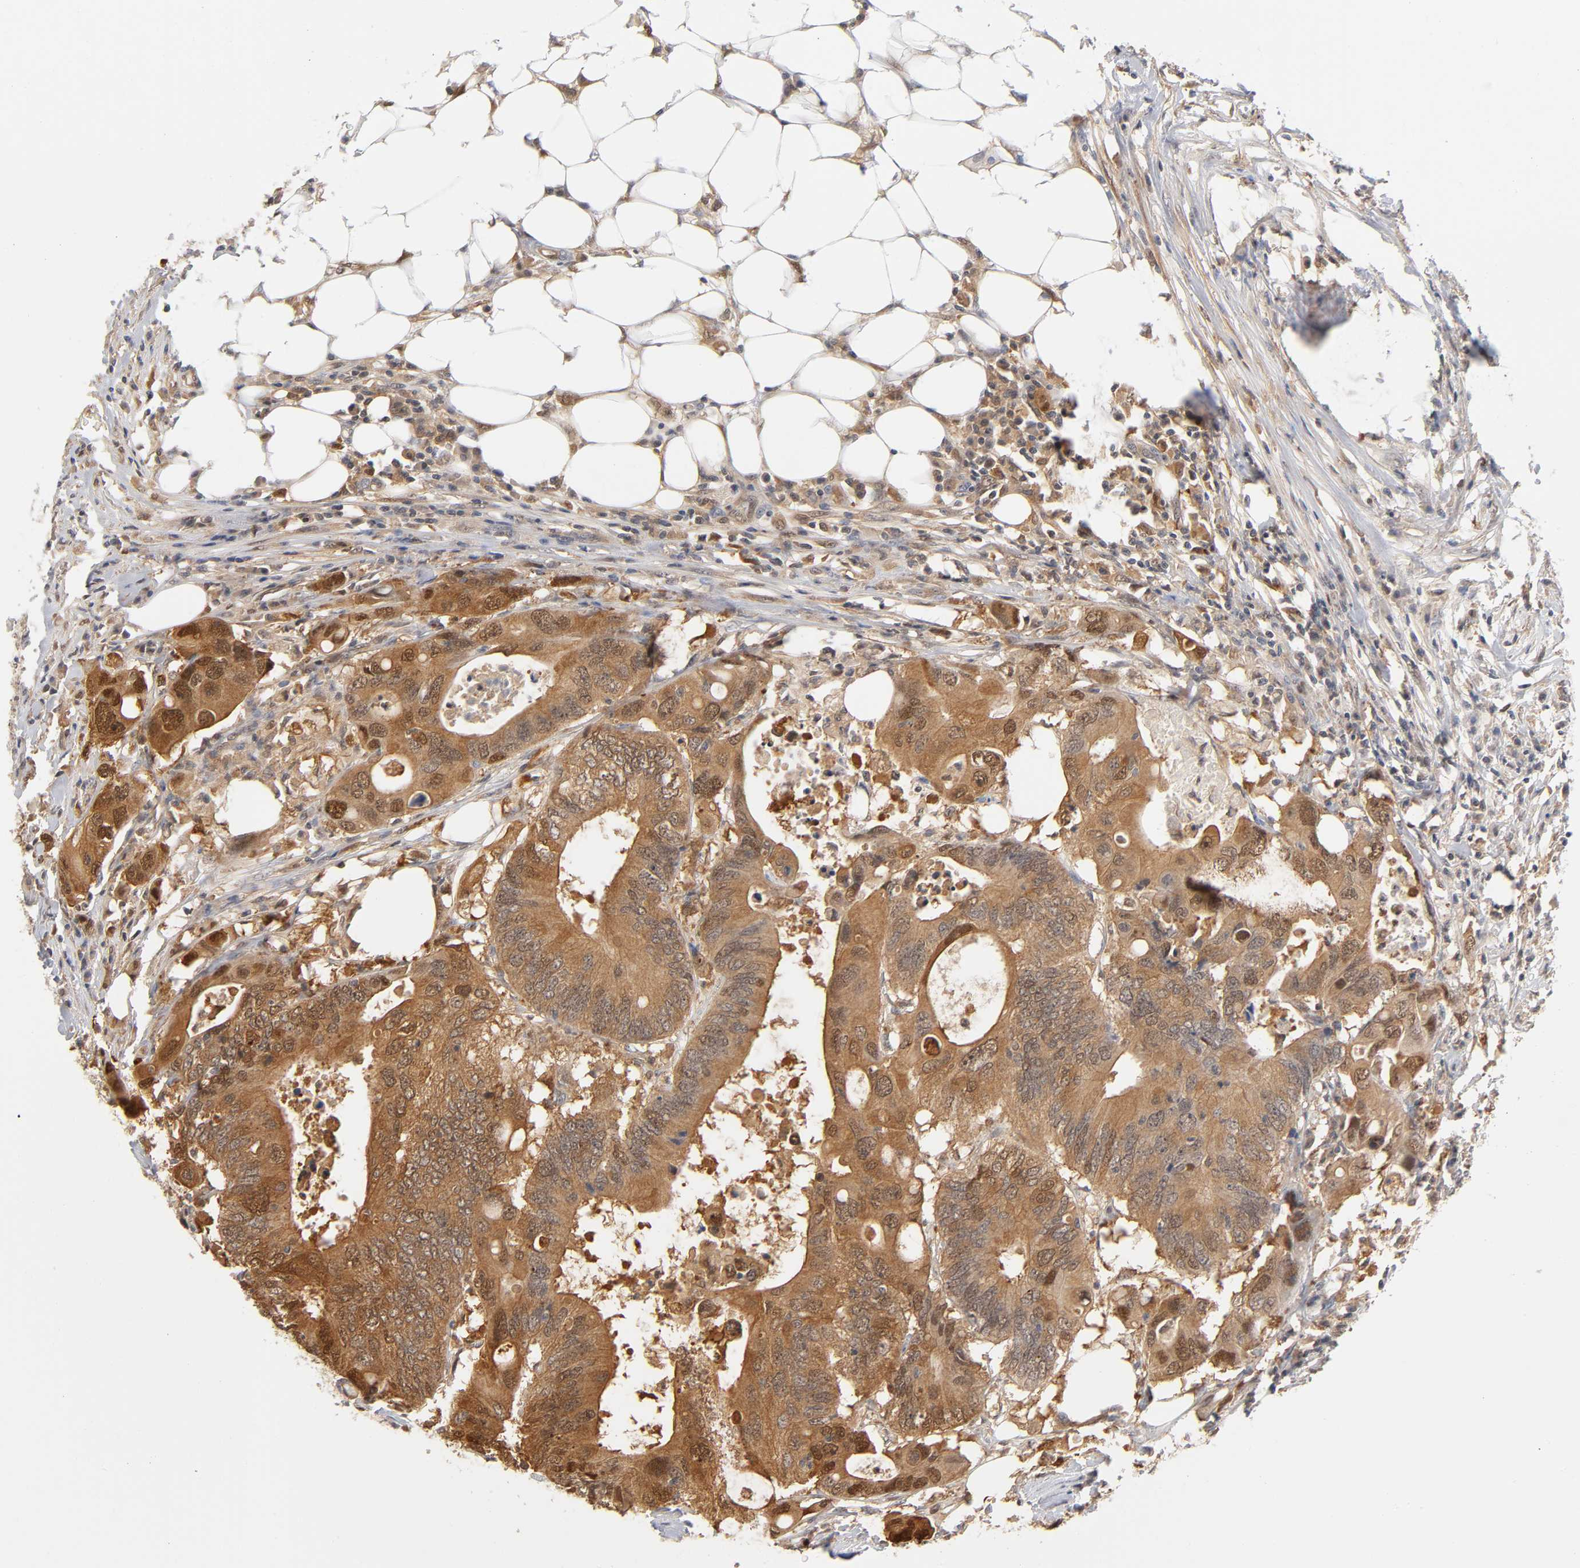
{"staining": {"intensity": "strong", "quantity": ">75%", "location": "cytoplasmic/membranous"}, "tissue": "colorectal cancer", "cell_type": "Tumor cells", "image_type": "cancer", "snomed": [{"axis": "morphology", "description": "Adenocarcinoma, NOS"}, {"axis": "topography", "description": "Colon"}], "caption": "Colorectal cancer stained for a protein (brown) displays strong cytoplasmic/membranous positive expression in approximately >75% of tumor cells.", "gene": "DFFB", "patient": {"sex": "male", "age": 71}}